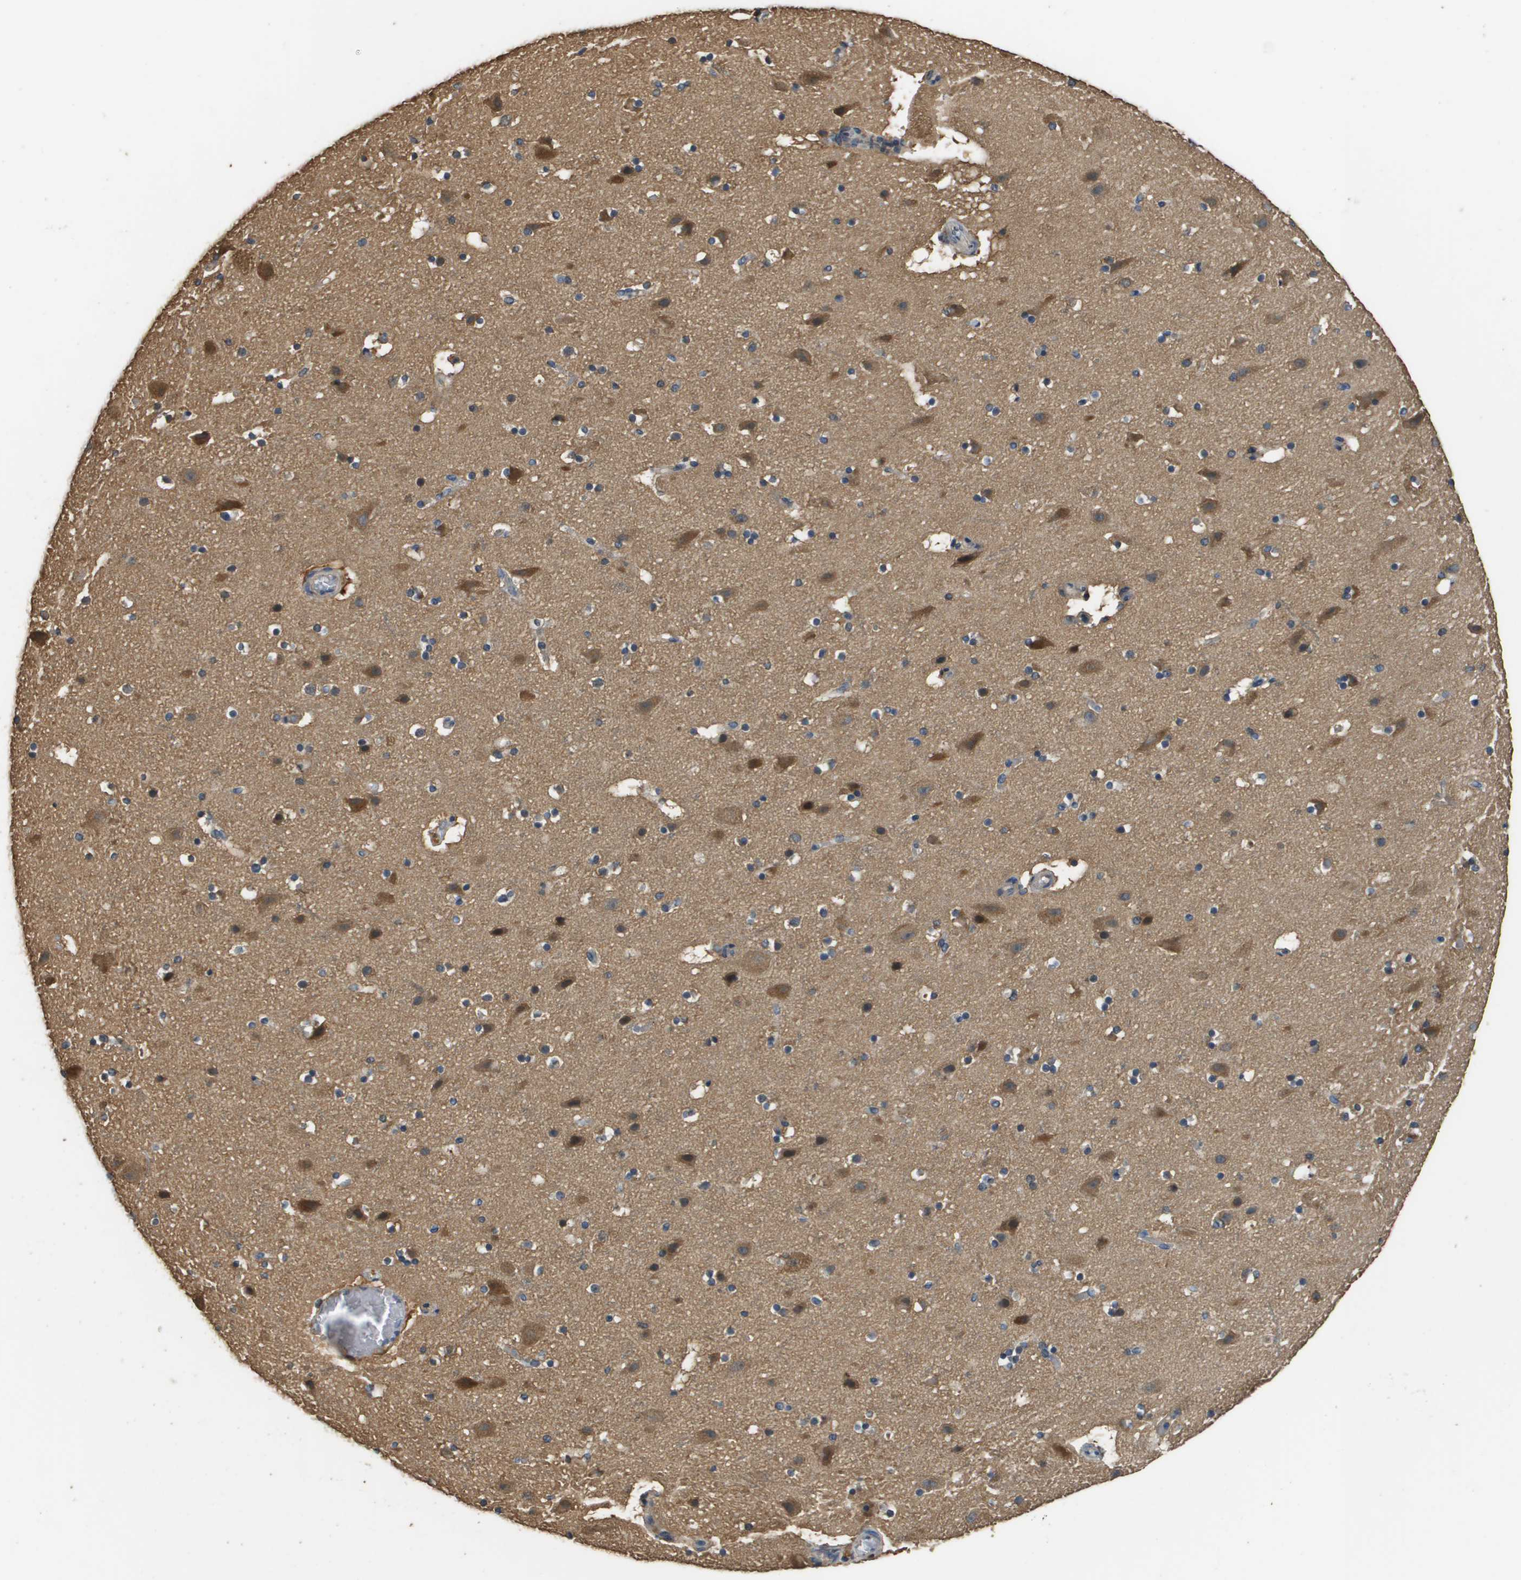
{"staining": {"intensity": "negative", "quantity": "none", "location": "none"}, "tissue": "cerebral cortex", "cell_type": "Endothelial cells", "image_type": "normal", "snomed": [{"axis": "morphology", "description": "Normal tissue, NOS"}, {"axis": "topography", "description": "Cerebral cortex"}], "caption": "Endothelial cells are negative for brown protein staining in benign cerebral cortex. Brightfield microscopy of immunohistochemistry stained with DAB (brown) and hematoxylin (blue), captured at high magnification.", "gene": "RAB6B", "patient": {"sex": "male", "age": 45}}